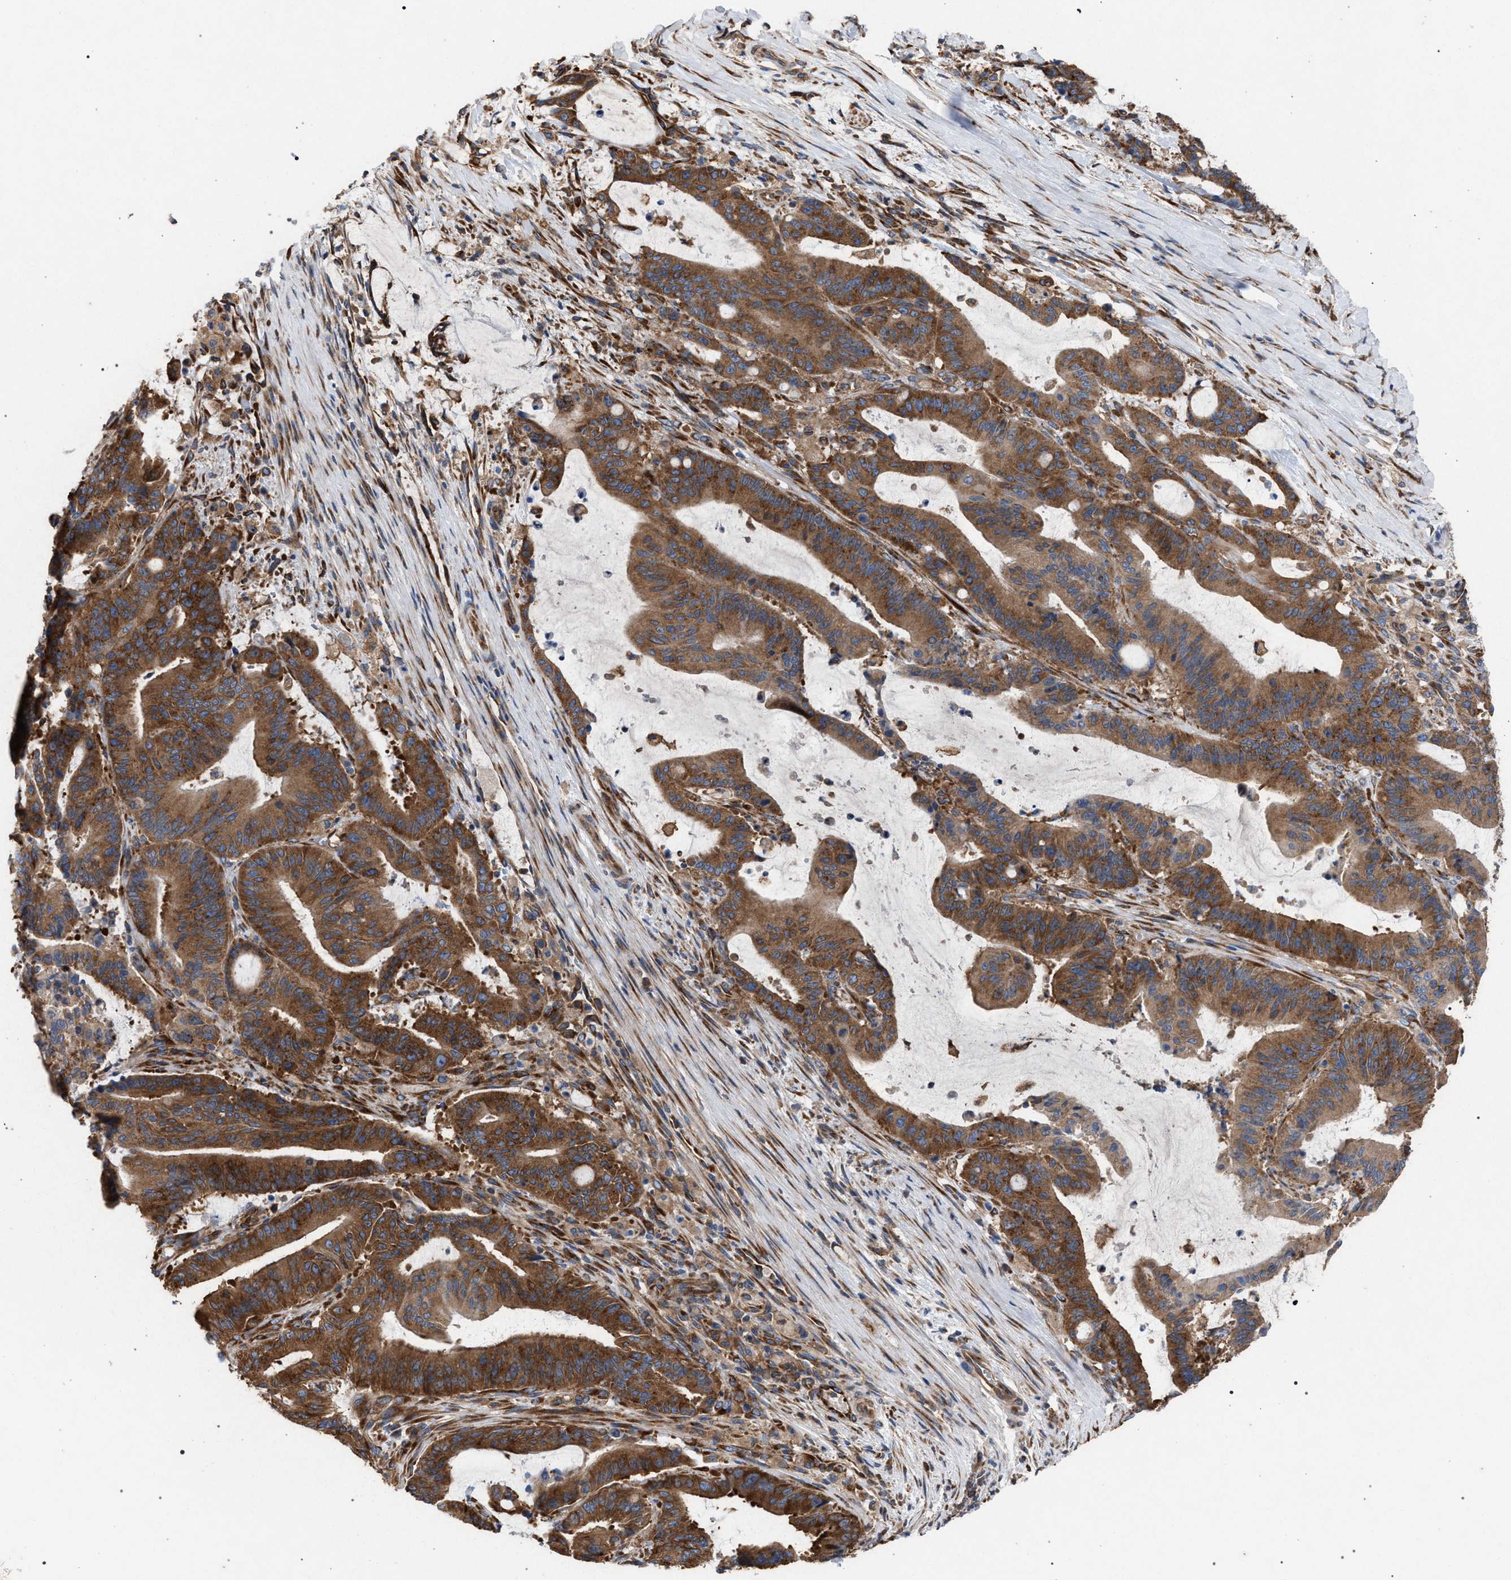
{"staining": {"intensity": "strong", "quantity": ">75%", "location": "cytoplasmic/membranous"}, "tissue": "liver cancer", "cell_type": "Tumor cells", "image_type": "cancer", "snomed": [{"axis": "morphology", "description": "Normal tissue, NOS"}, {"axis": "morphology", "description": "Cholangiocarcinoma"}, {"axis": "topography", "description": "Liver"}, {"axis": "topography", "description": "Peripheral nerve tissue"}], "caption": "DAB immunohistochemical staining of liver cancer reveals strong cytoplasmic/membranous protein staining in approximately >75% of tumor cells. Using DAB (brown) and hematoxylin (blue) stains, captured at high magnification using brightfield microscopy.", "gene": "CDR2L", "patient": {"sex": "female", "age": 73}}